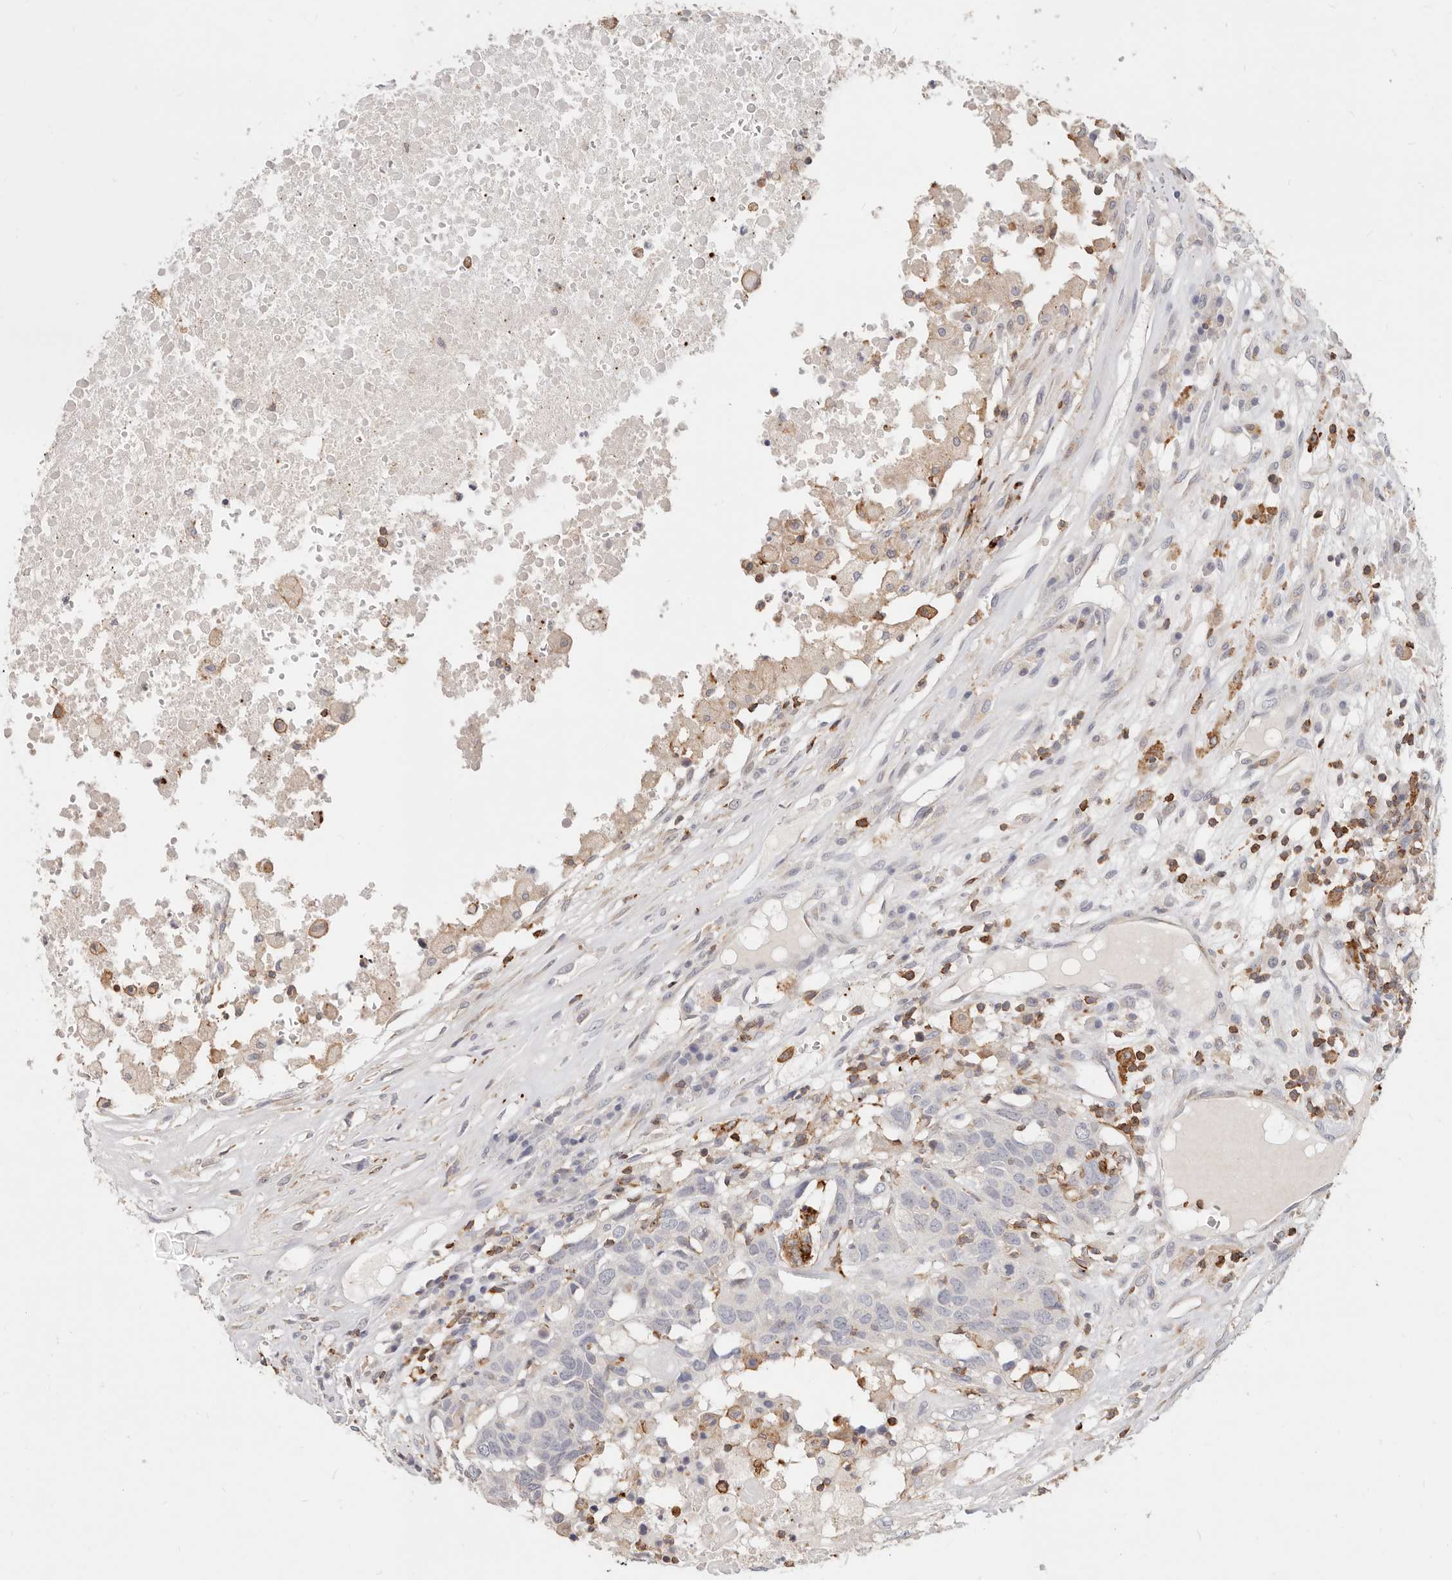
{"staining": {"intensity": "negative", "quantity": "none", "location": "none"}, "tissue": "head and neck cancer", "cell_type": "Tumor cells", "image_type": "cancer", "snomed": [{"axis": "morphology", "description": "Squamous cell carcinoma, NOS"}, {"axis": "topography", "description": "Head-Neck"}], "caption": "This is a histopathology image of immunohistochemistry staining of head and neck squamous cell carcinoma, which shows no expression in tumor cells. (DAB (3,3'-diaminobenzidine) immunohistochemistry visualized using brightfield microscopy, high magnification).", "gene": "TMEM63B", "patient": {"sex": "male", "age": 66}}